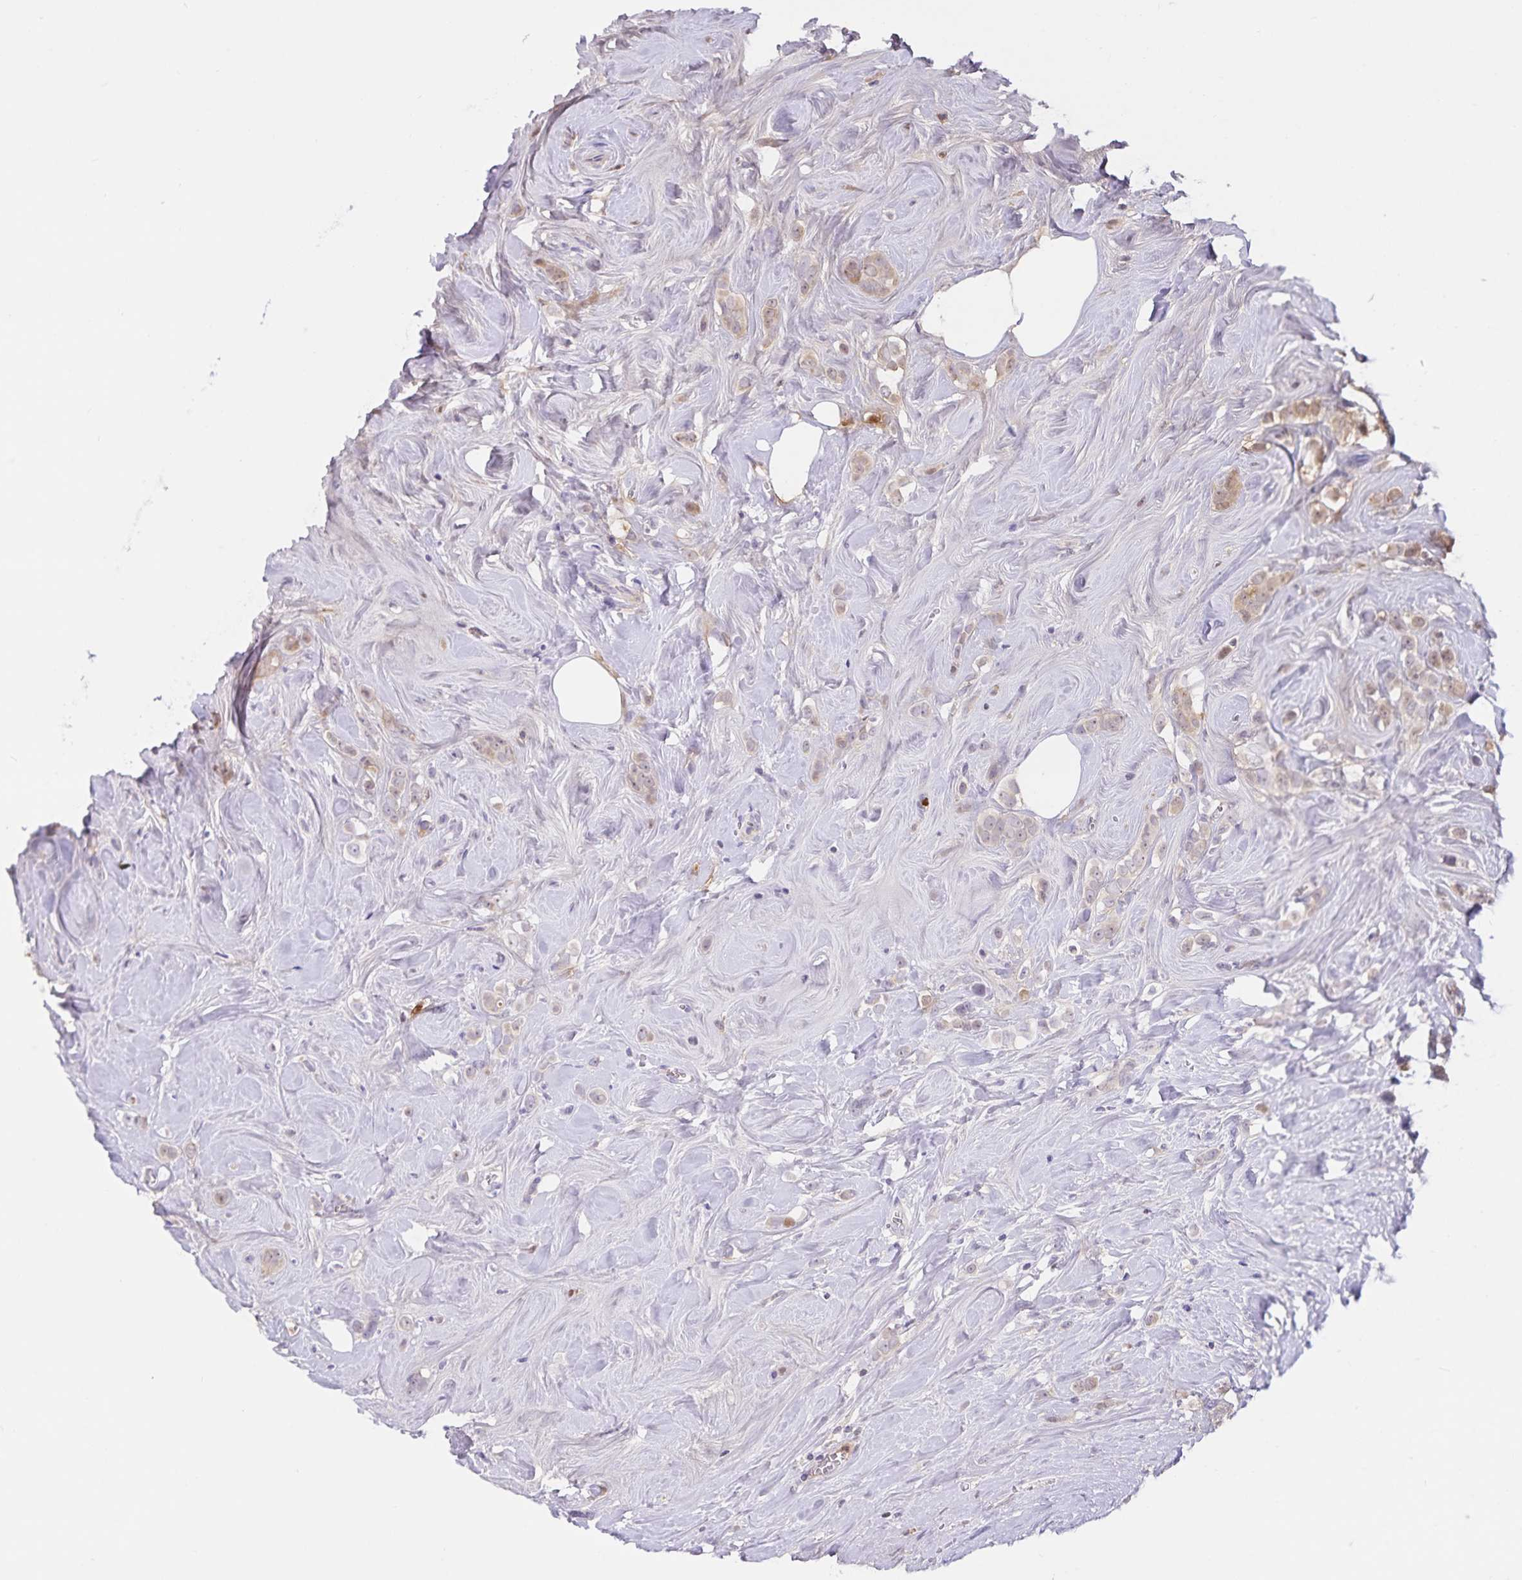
{"staining": {"intensity": "weak", "quantity": "<25%", "location": "cytoplasmic/membranous"}, "tissue": "breast cancer", "cell_type": "Tumor cells", "image_type": "cancer", "snomed": [{"axis": "morphology", "description": "Duct carcinoma"}, {"axis": "topography", "description": "Breast"}], "caption": "This is an immunohistochemistry photomicrograph of human breast infiltrating ductal carcinoma. There is no staining in tumor cells.", "gene": "FGG", "patient": {"sex": "female", "age": 80}}